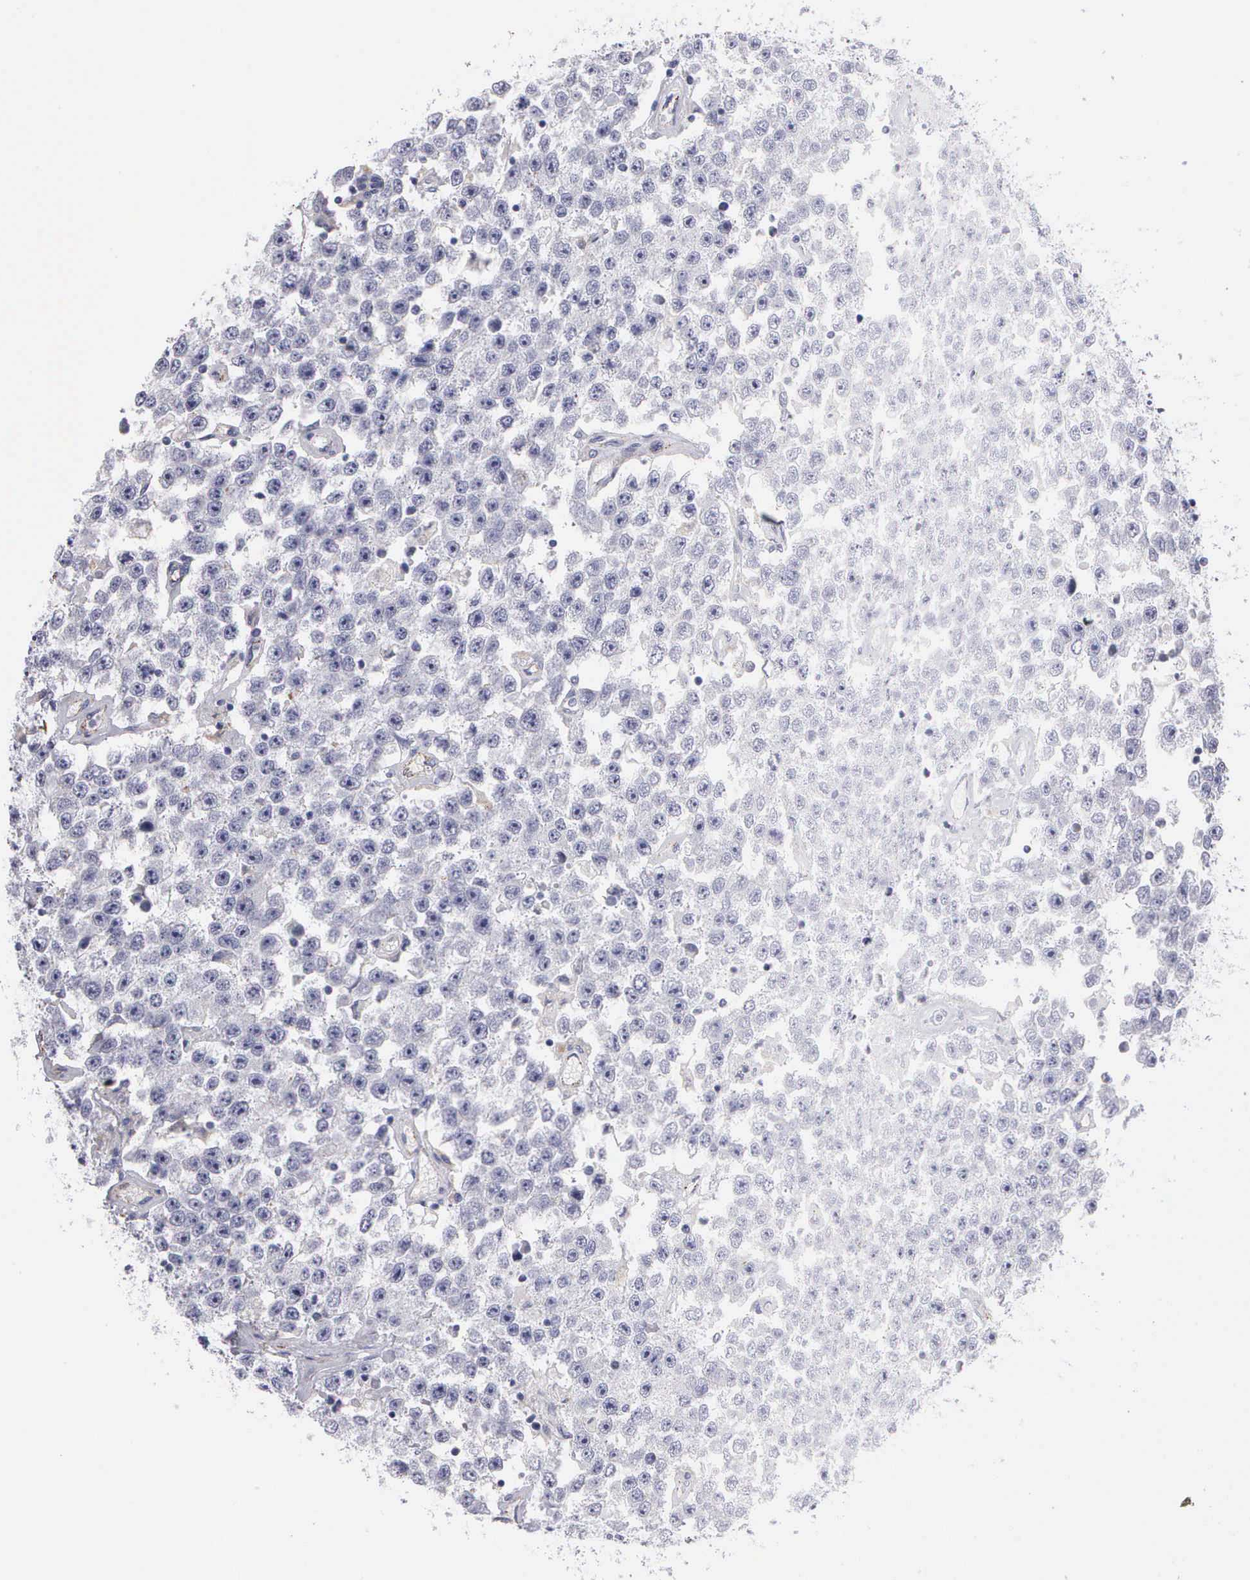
{"staining": {"intensity": "negative", "quantity": "none", "location": "none"}, "tissue": "testis cancer", "cell_type": "Tumor cells", "image_type": "cancer", "snomed": [{"axis": "morphology", "description": "Seminoma, NOS"}, {"axis": "topography", "description": "Testis"}], "caption": "The photomicrograph displays no significant staining in tumor cells of seminoma (testis).", "gene": "CTSL", "patient": {"sex": "male", "age": 52}}